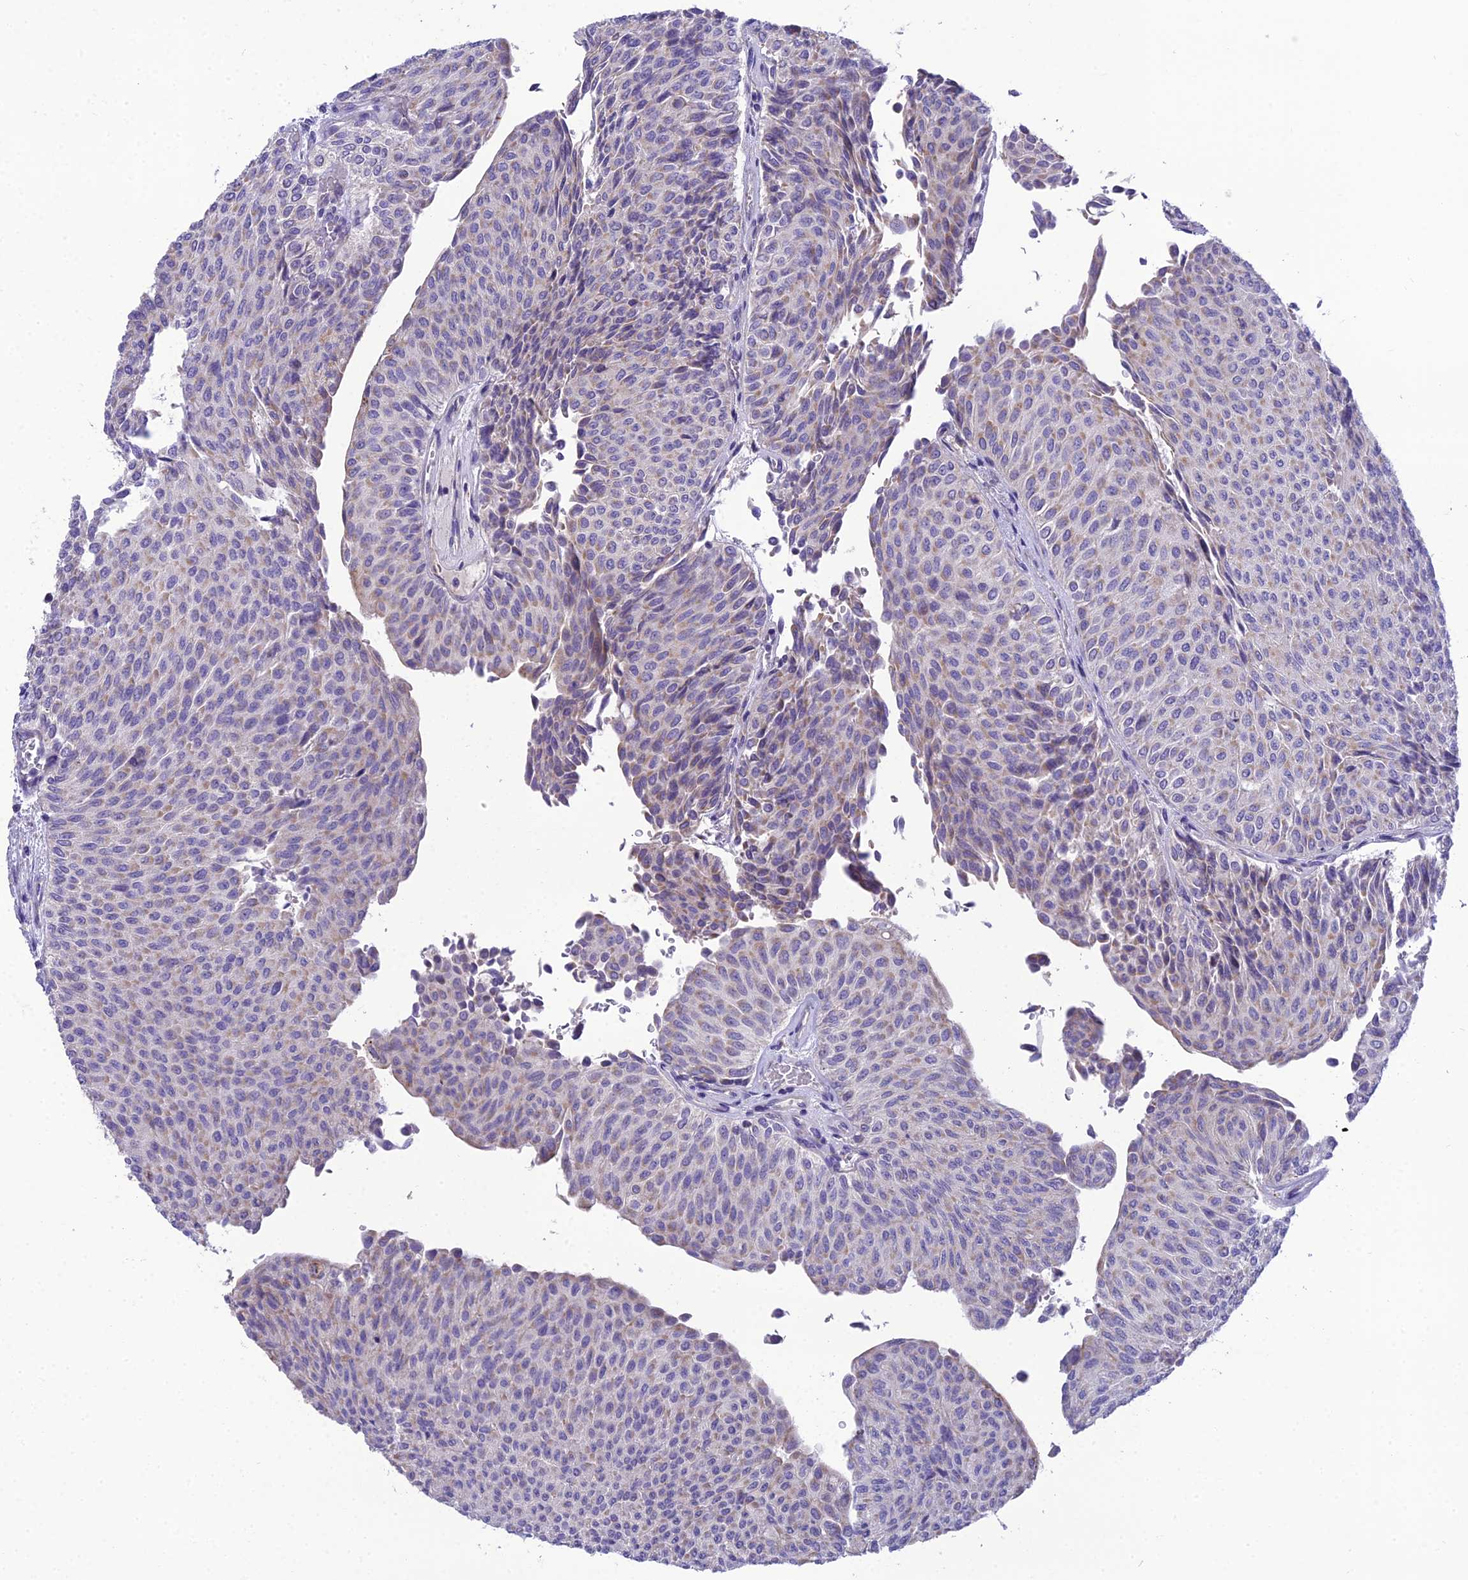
{"staining": {"intensity": "weak", "quantity": "25%-75%", "location": "cytoplasmic/membranous"}, "tissue": "urothelial cancer", "cell_type": "Tumor cells", "image_type": "cancer", "snomed": [{"axis": "morphology", "description": "Urothelial carcinoma, Low grade"}, {"axis": "topography", "description": "Urinary bladder"}], "caption": "Immunohistochemistry (IHC) image of human low-grade urothelial carcinoma stained for a protein (brown), which displays low levels of weak cytoplasmic/membranous expression in about 25%-75% of tumor cells.", "gene": "MIIP", "patient": {"sex": "male", "age": 78}}